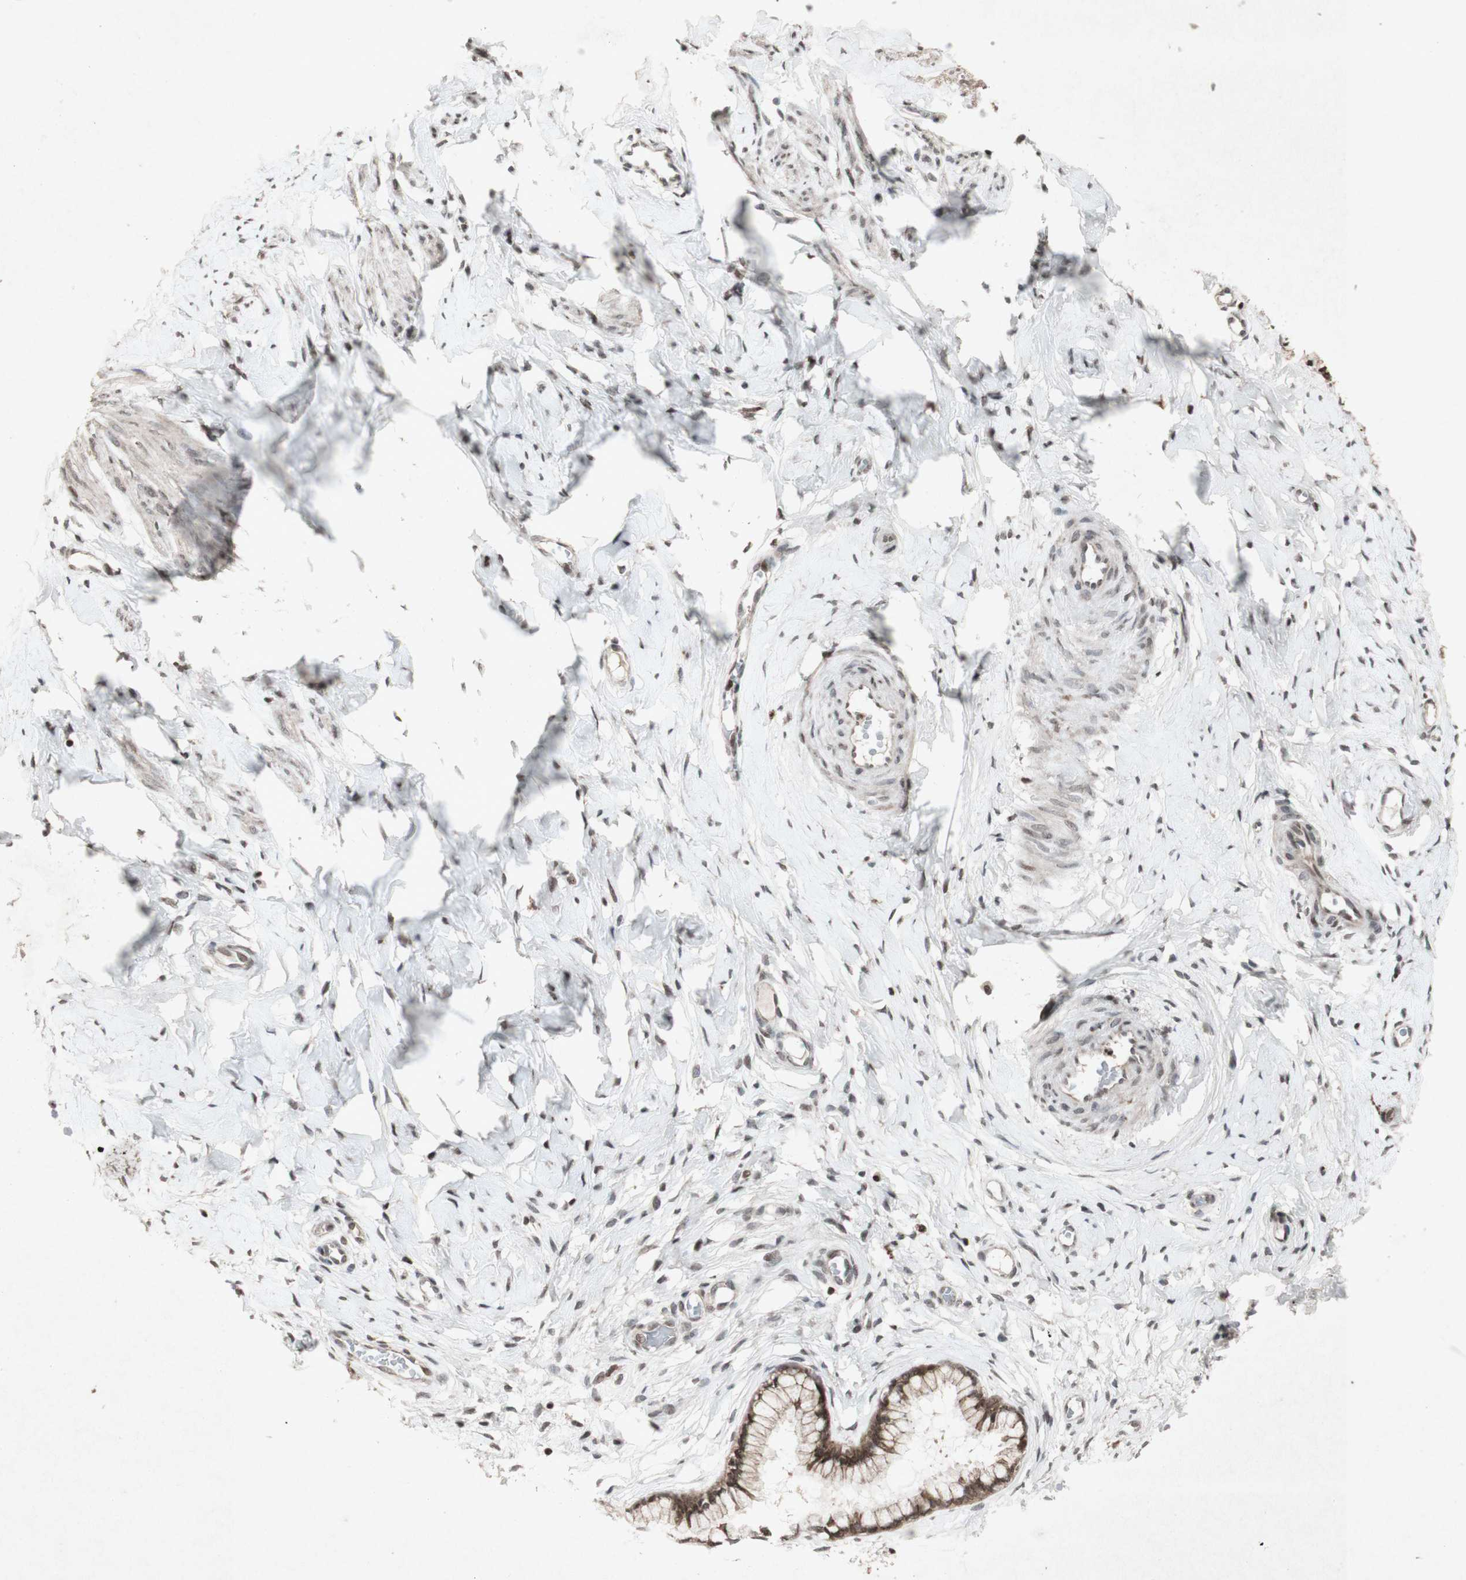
{"staining": {"intensity": "strong", "quantity": ">75%", "location": "cytoplasmic/membranous,nuclear"}, "tissue": "cervix", "cell_type": "Glandular cells", "image_type": "normal", "snomed": [{"axis": "morphology", "description": "Normal tissue, NOS"}, {"axis": "topography", "description": "Cervix"}], "caption": "Immunohistochemical staining of normal human cervix exhibits >75% levels of strong cytoplasmic/membranous,nuclear protein staining in approximately >75% of glandular cells. The protein of interest is stained brown, and the nuclei are stained in blue (DAB IHC with brightfield microscopy, high magnification).", "gene": "PLXNA1", "patient": {"sex": "female", "age": 65}}